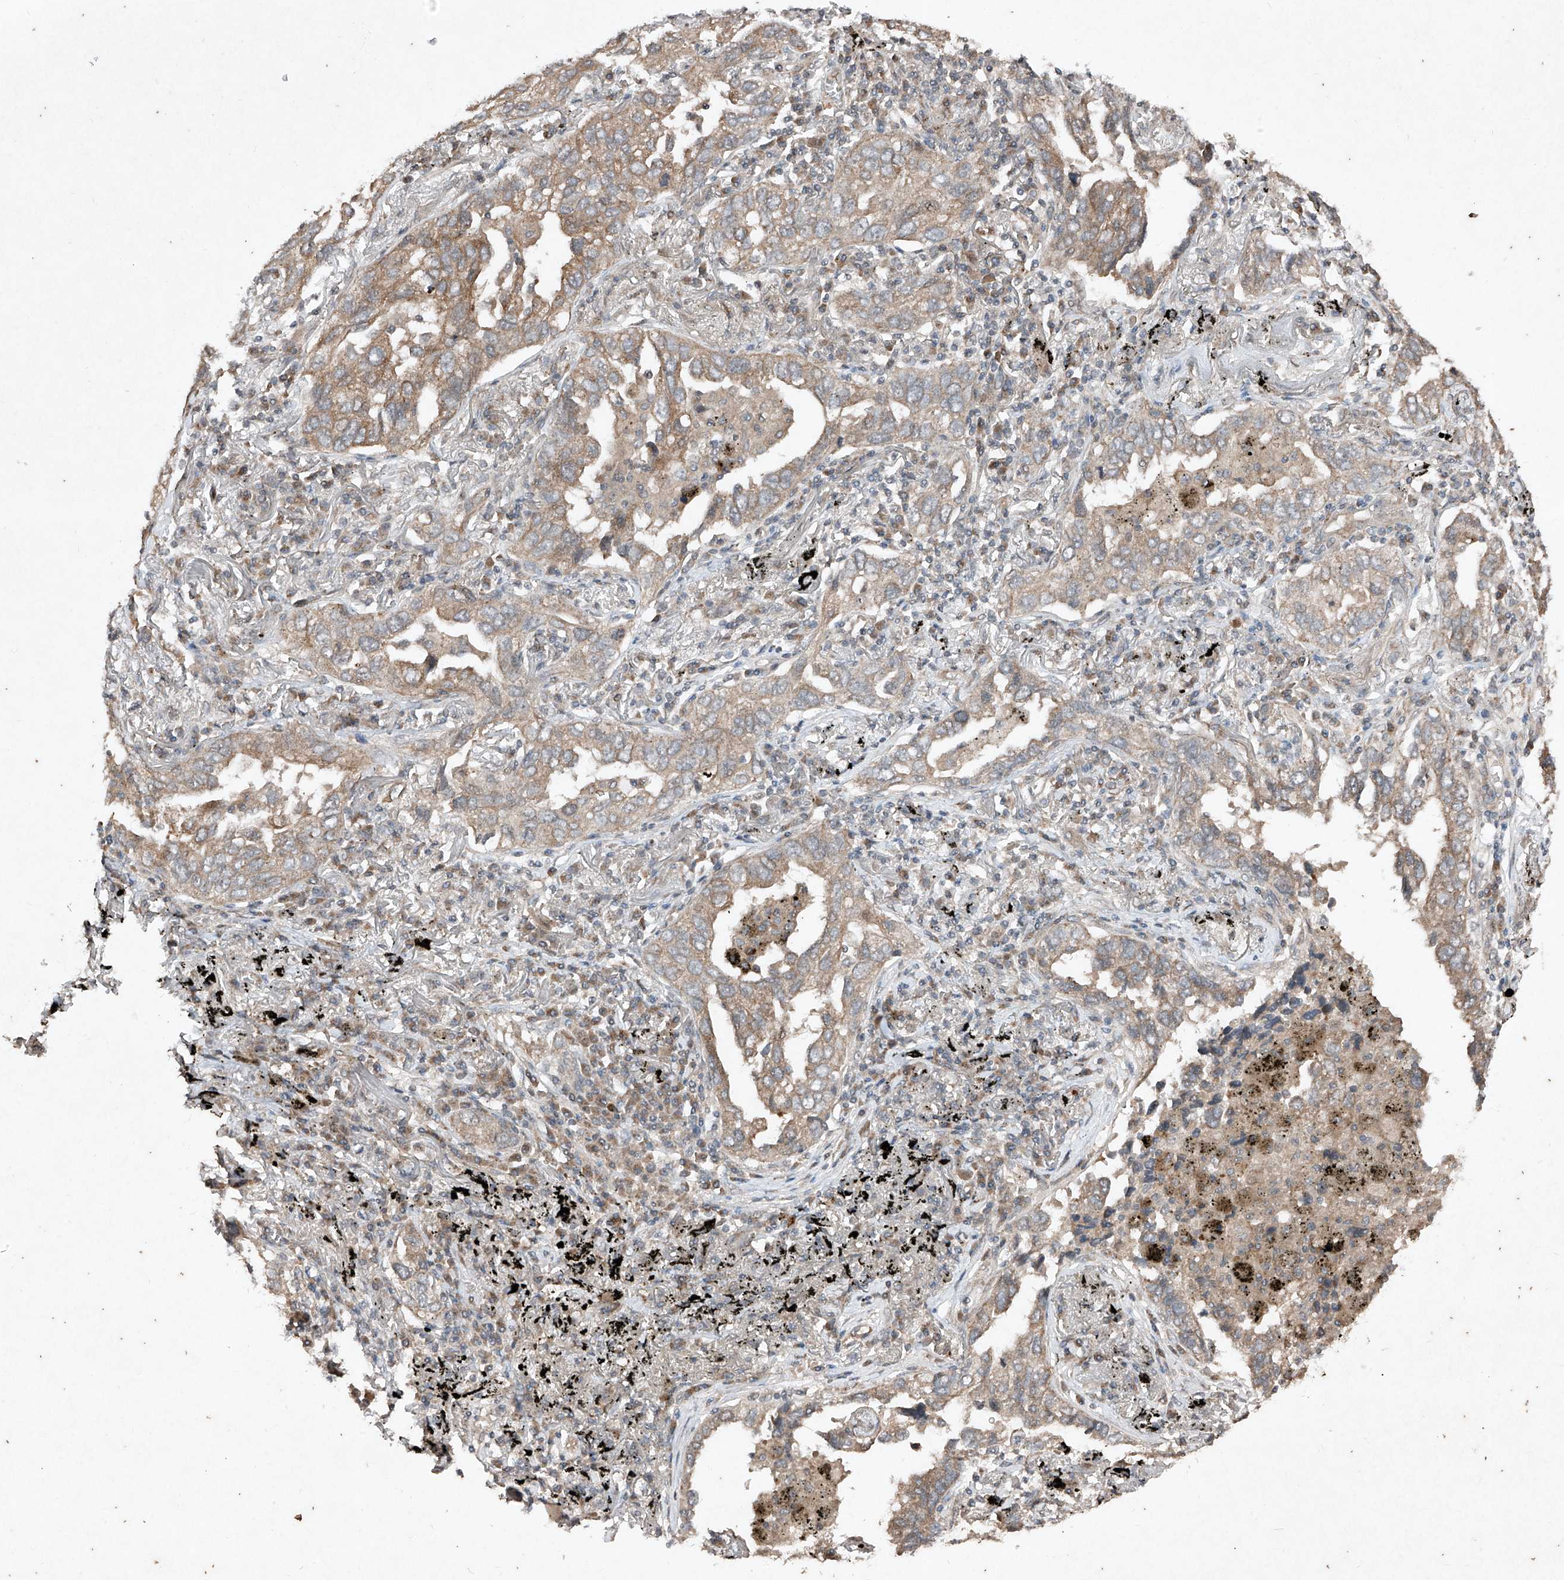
{"staining": {"intensity": "moderate", "quantity": ">75%", "location": "cytoplasmic/membranous"}, "tissue": "lung cancer", "cell_type": "Tumor cells", "image_type": "cancer", "snomed": [{"axis": "morphology", "description": "Adenocarcinoma, NOS"}, {"axis": "topography", "description": "Lung"}], "caption": "Protein analysis of lung adenocarcinoma tissue demonstrates moderate cytoplasmic/membranous staining in approximately >75% of tumor cells.", "gene": "ABCD3", "patient": {"sex": "male", "age": 65}}